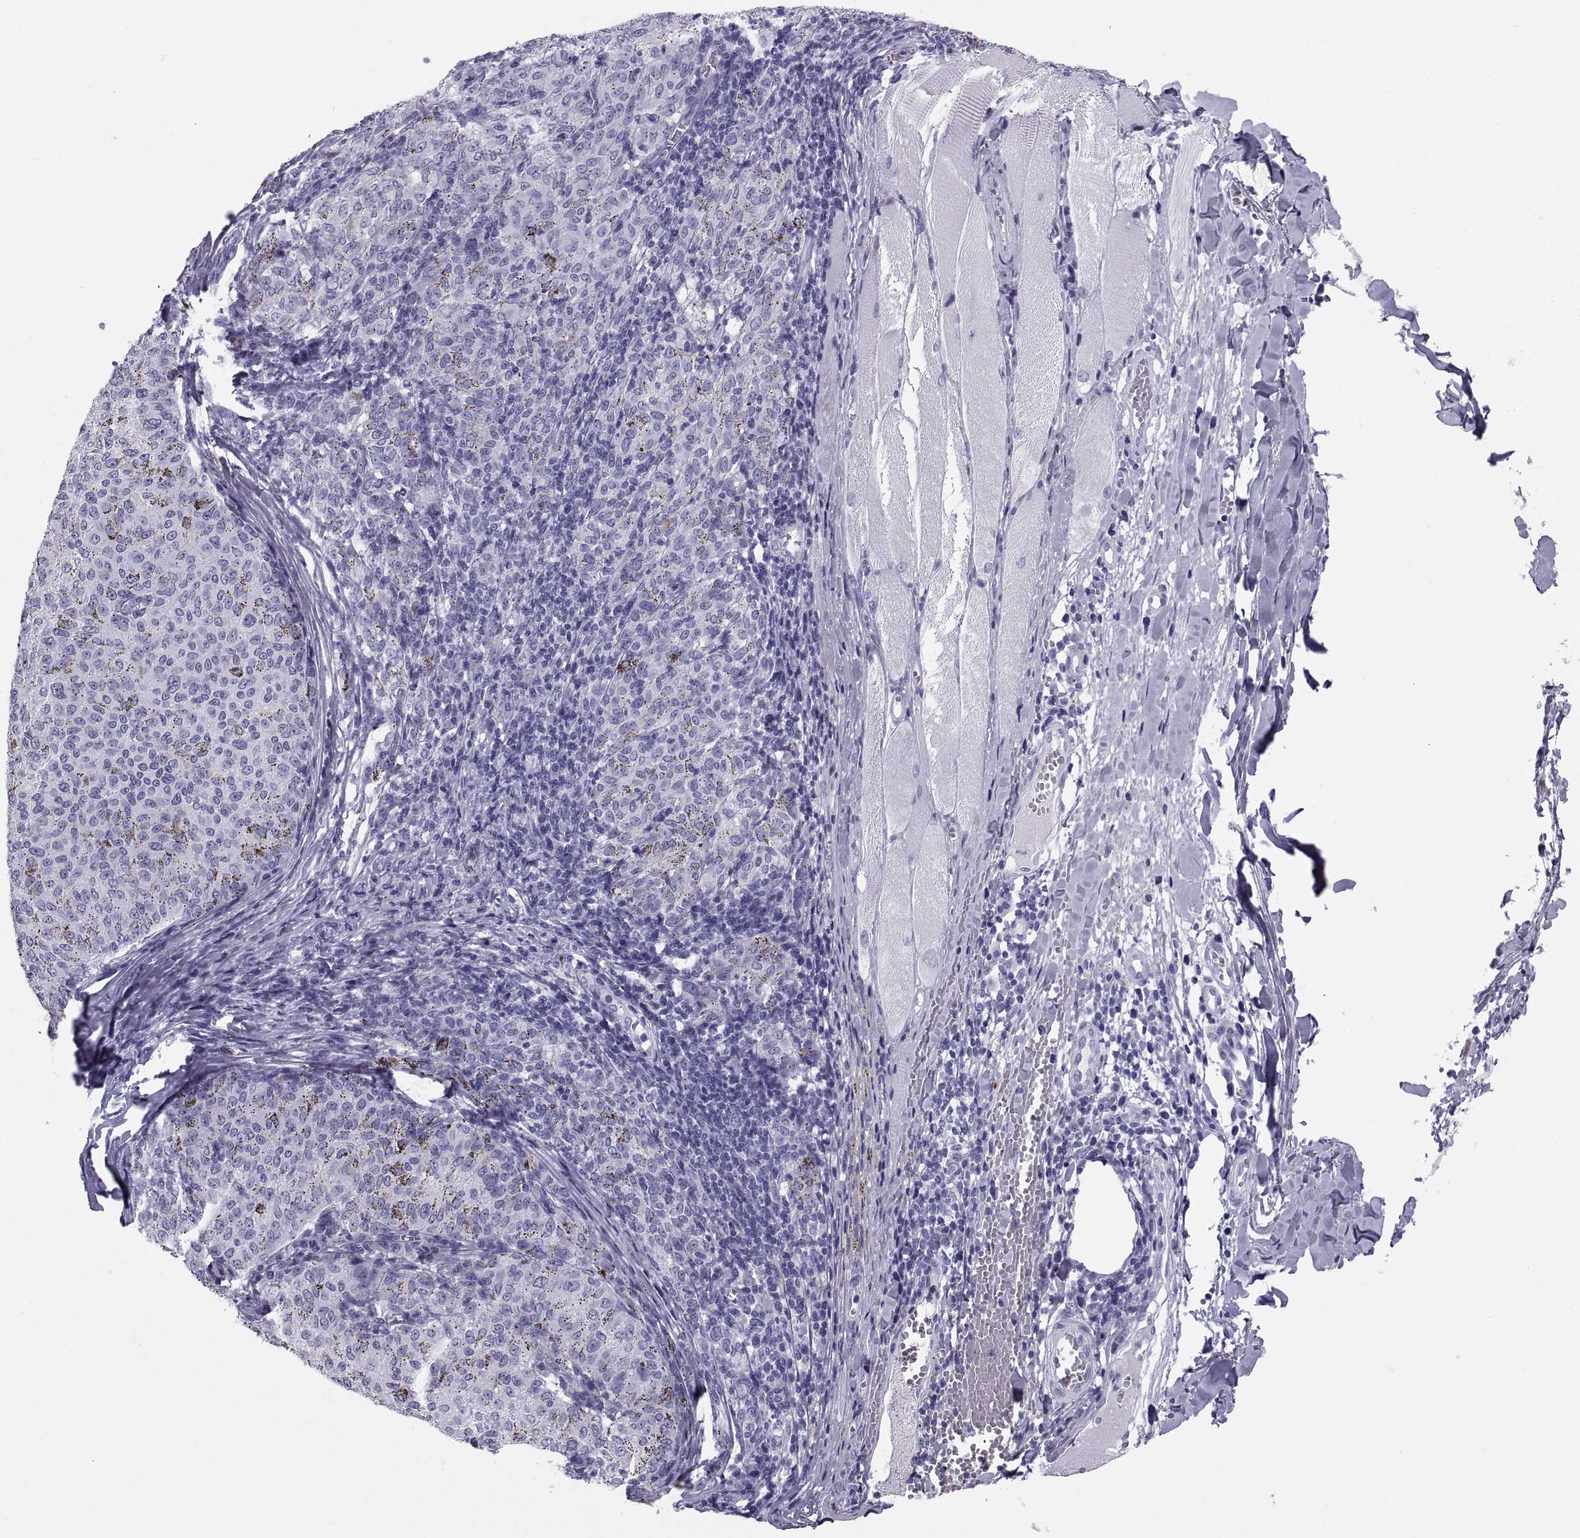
{"staining": {"intensity": "negative", "quantity": "none", "location": "none"}, "tissue": "melanoma", "cell_type": "Tumor cells", "image_type": "cancer", "snomed": [{"axis": "morphology", "description": "Malignant melanoma, NOS"}, {"axis": "topography", "description": "Skin"}], "caption": "Protein analysis of malignant melanoma shows no significant positivity in tumor cells.", "gene": "PAX2", "patient": {"sex": "female", "age": 72}}